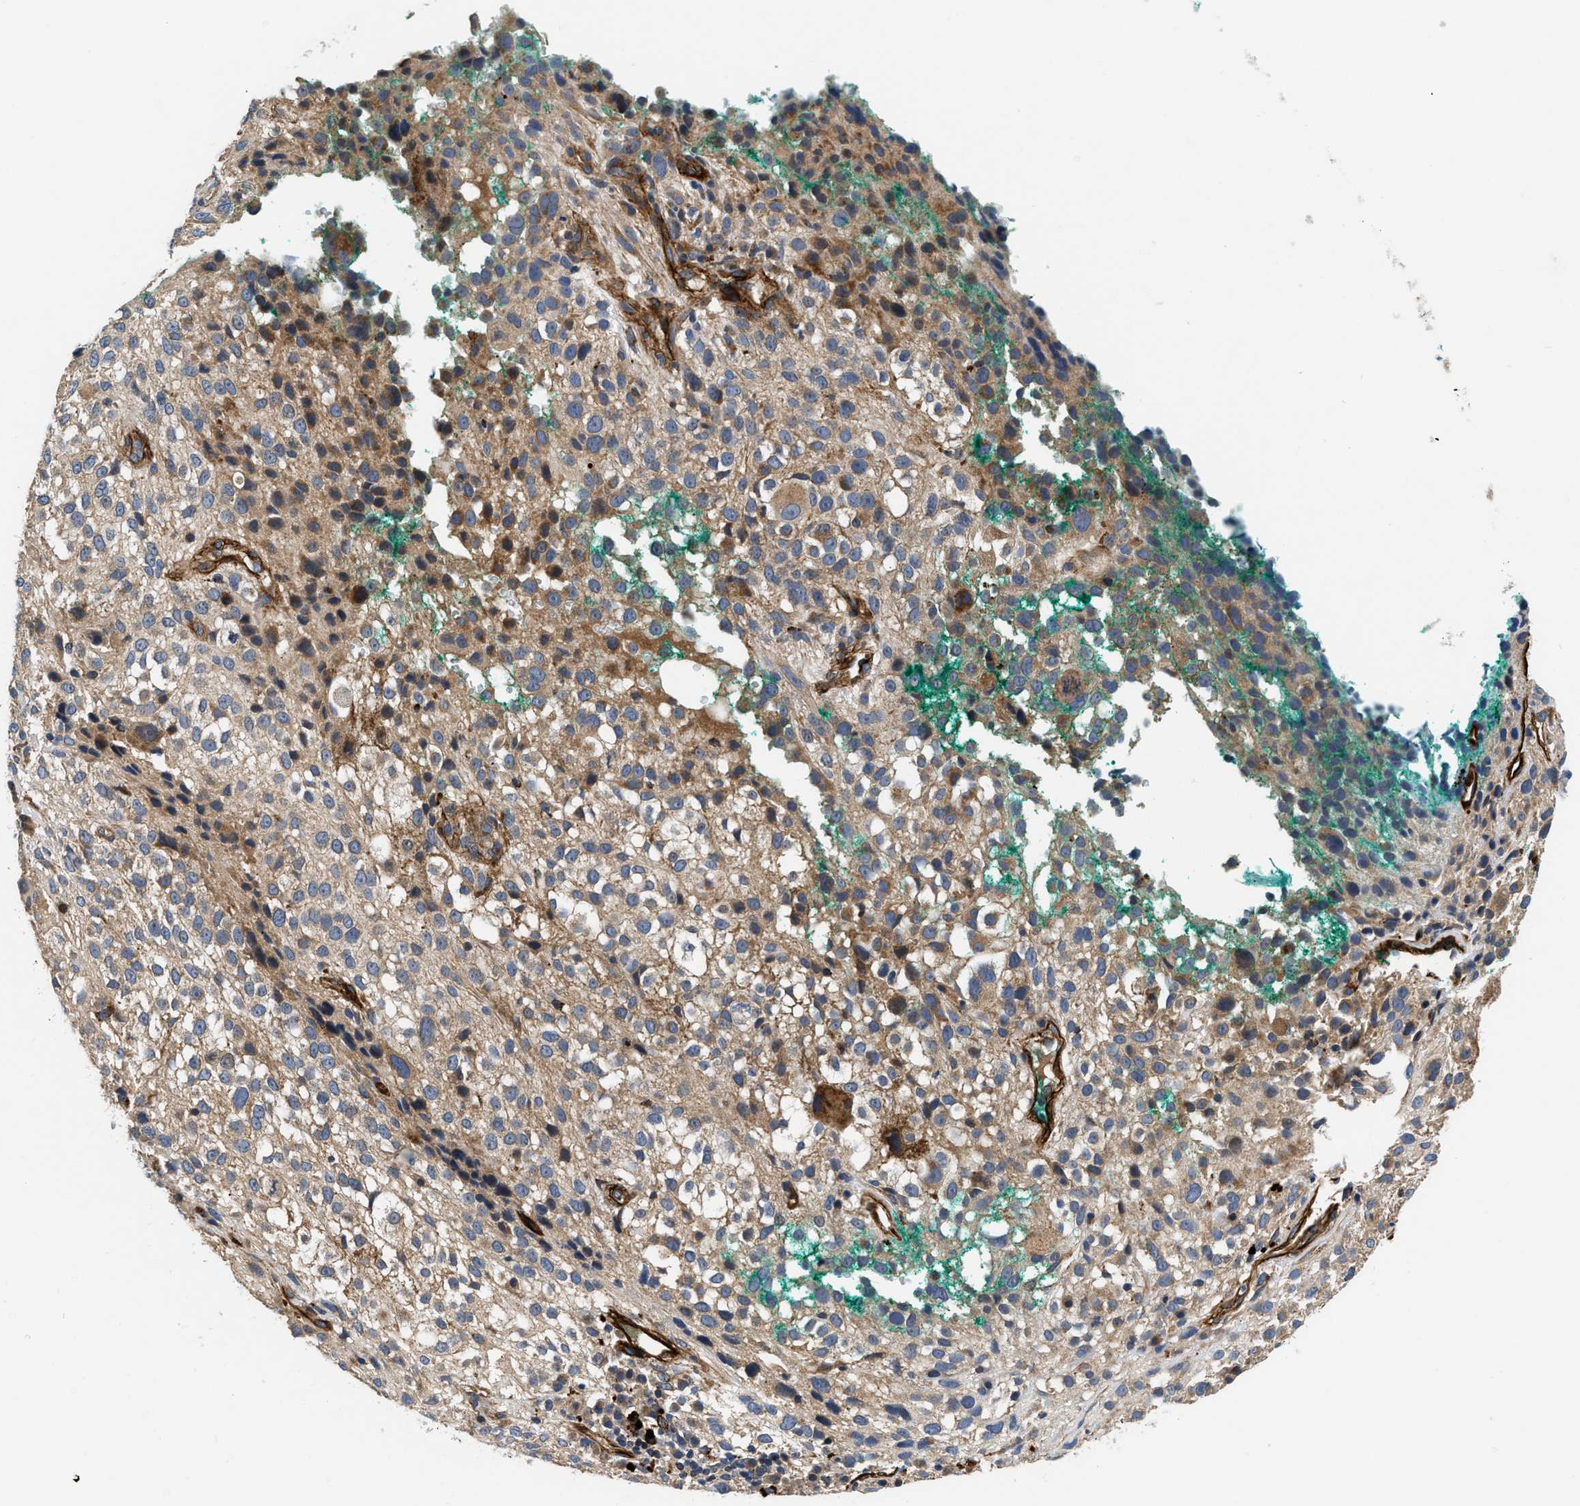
{"staining": {"intensity": "moderate", "quantity": ">75%", "location": "cytoplasmic/membranous"}, "tissue": "melanoma", "cell_type": "Tumor cells", "image_type": "cancer", "snomed": [{"axis": "morphology", "description": "Necrosis, NOS"}, {"axis": "morphology", "description": "Malignant melanoma, NOS"}, {"axis": "topography", "description": "Skin"}], "caption": "Malignant melanoma stained for a protein displays moderate cytoplasmic/membranous positivity in tumor cells.", "gene": "NME6", "patient": {"sex": "female", "age": 87}}